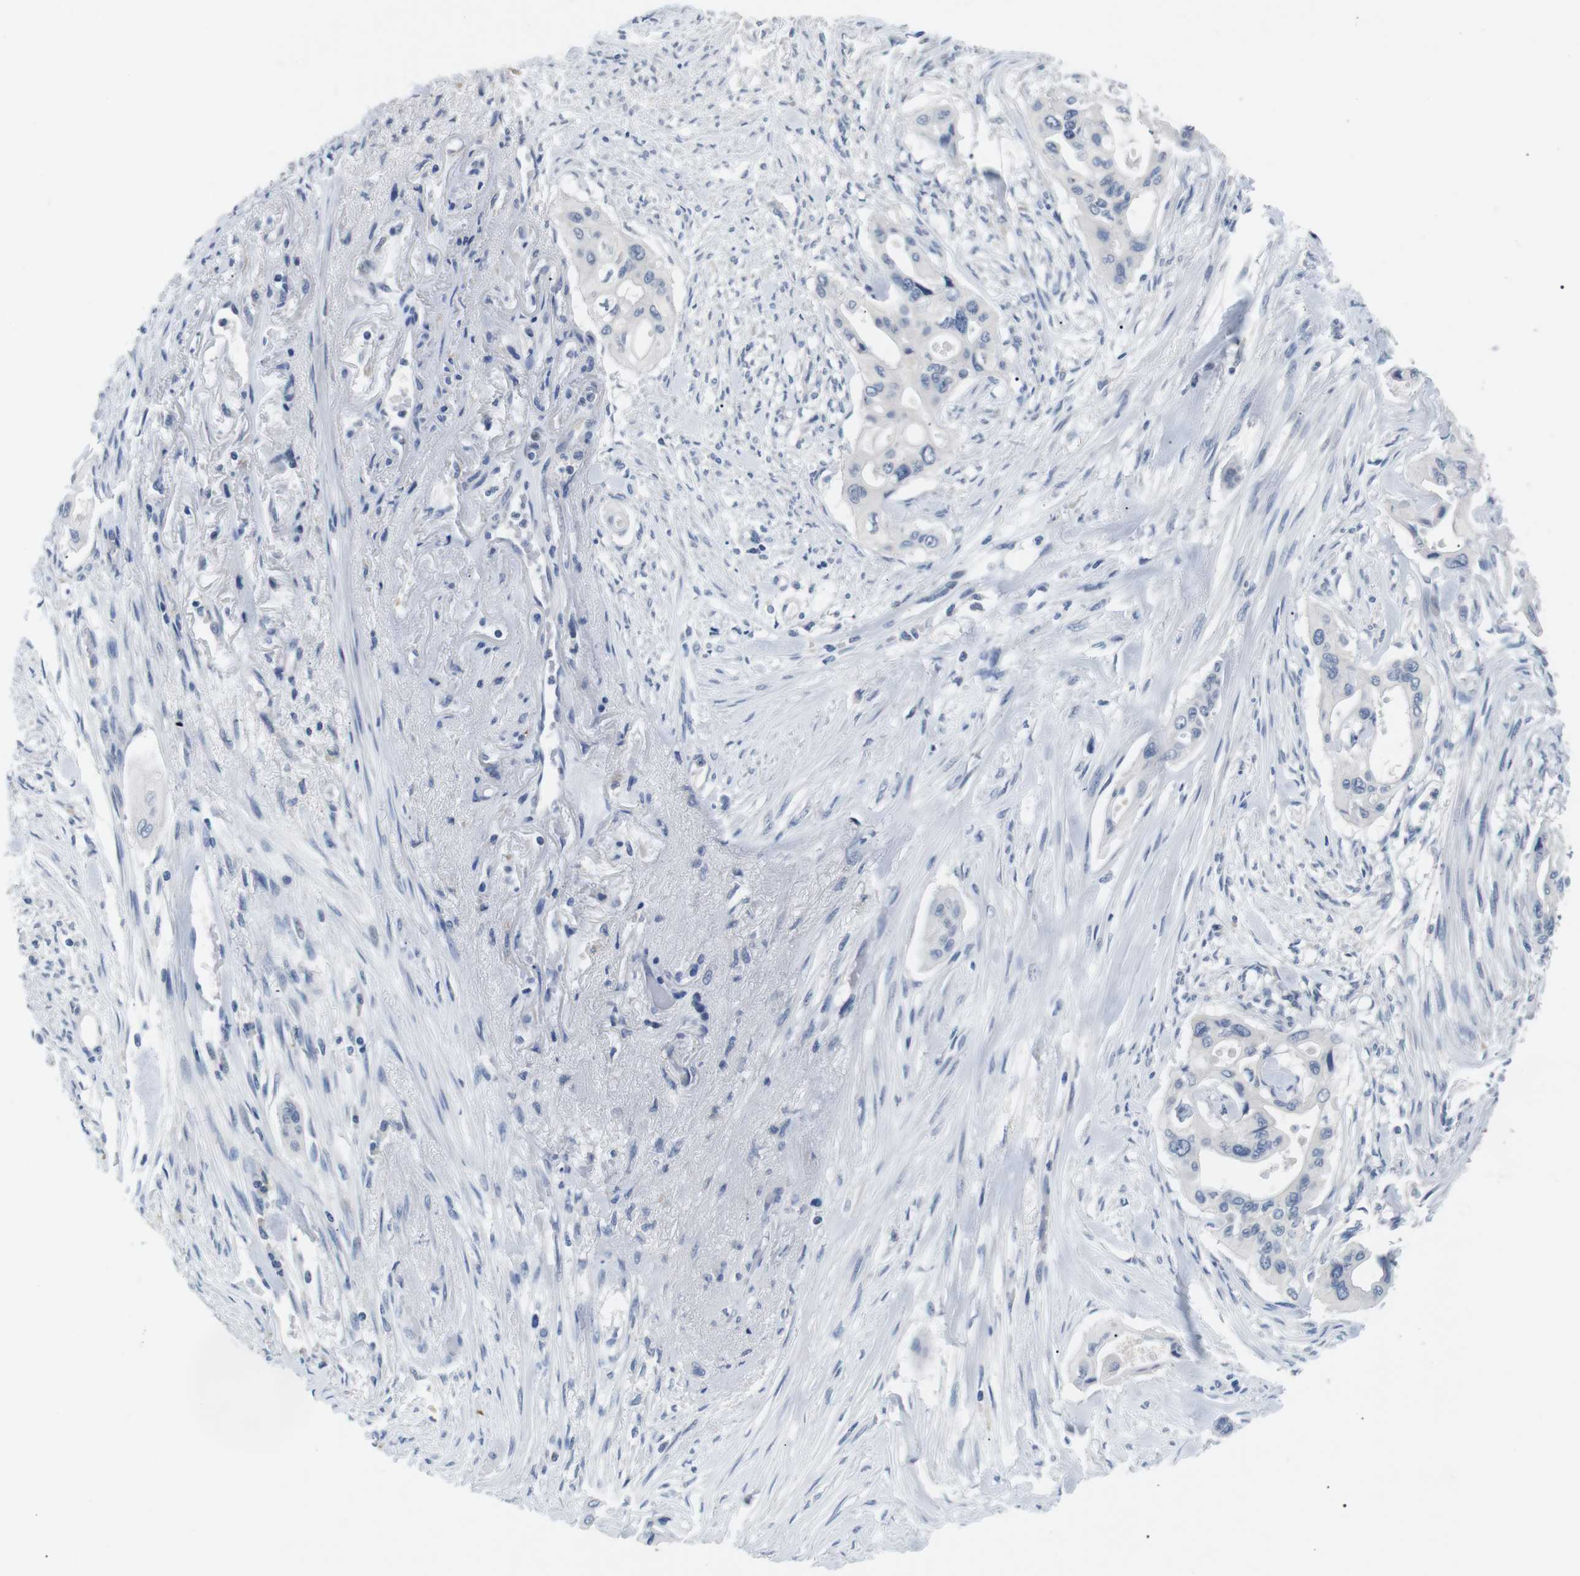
{"staining": {"intensity": "negative", "quantity": "none", "location": "none"}, "tissue": "pancreatic cancer", "cell_type": "Tumor cells", "image_type": "cancer", "snomed": [{"axis": "morphology", "description": "Adenocarcinoma, NOS"}, {"axis": "topography", "description": "Pancreas"}], "caption": "Image shows no significant protein expression in tumor cells of pancreatic cancer.", "gene": "FCGRT", "patient": {"sex": "male", "age": 77}}